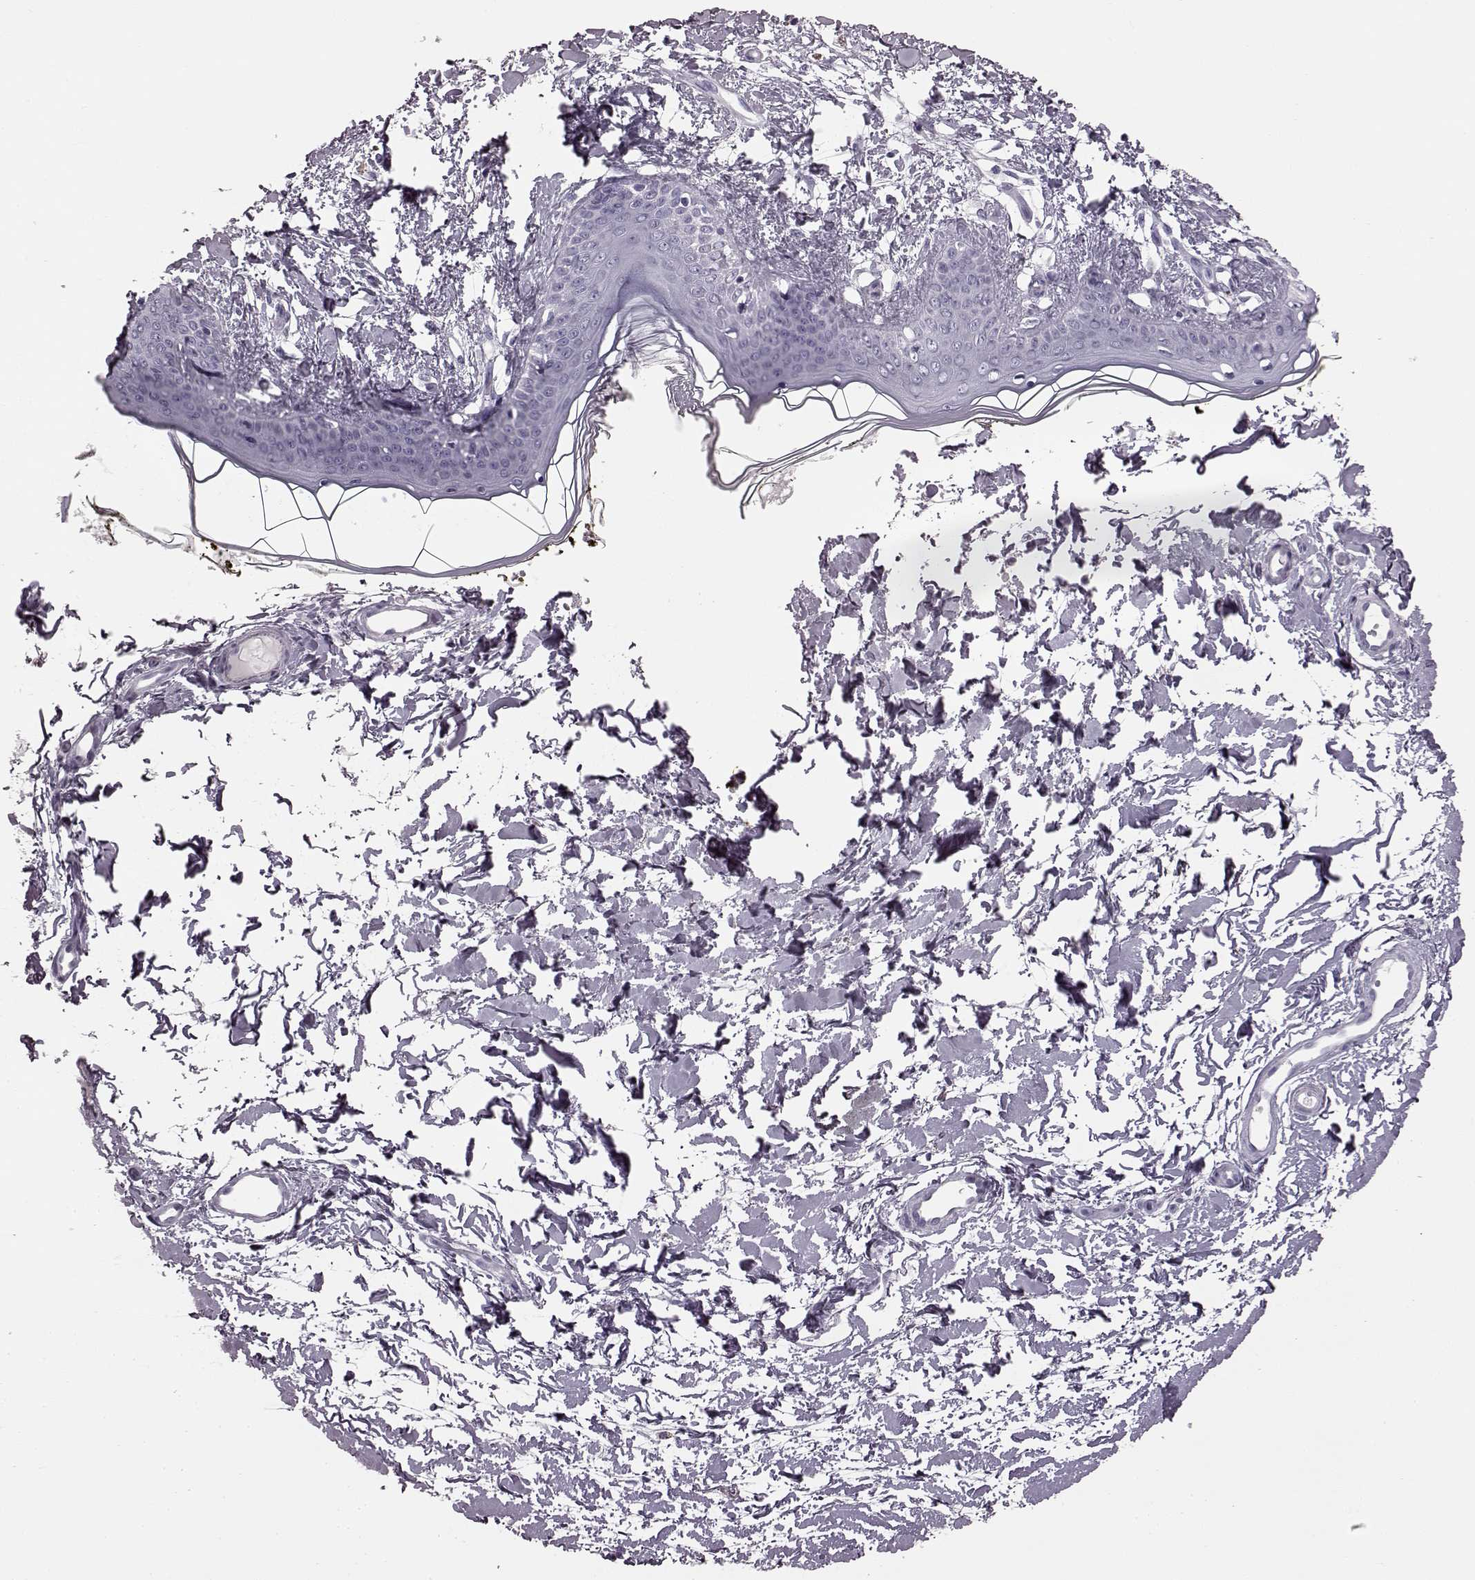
{"staining": {"intensity": "negative", "quantity": "none", "location": "none"}, "tissue": "skin", "cell_type": "Fibroblasts", "image_type": "normal", "snomed": [{"axis": "morphology", "description": "Normal tissue, NOS"}, {"axis": "topography", "description": "Skin"}], "caption": "This is an immunohistochemistry image of benign human skin. There is no expression in fibroblasts.", "gene": "AIPL1", "patient": {"sex": "female", "age": 34}}